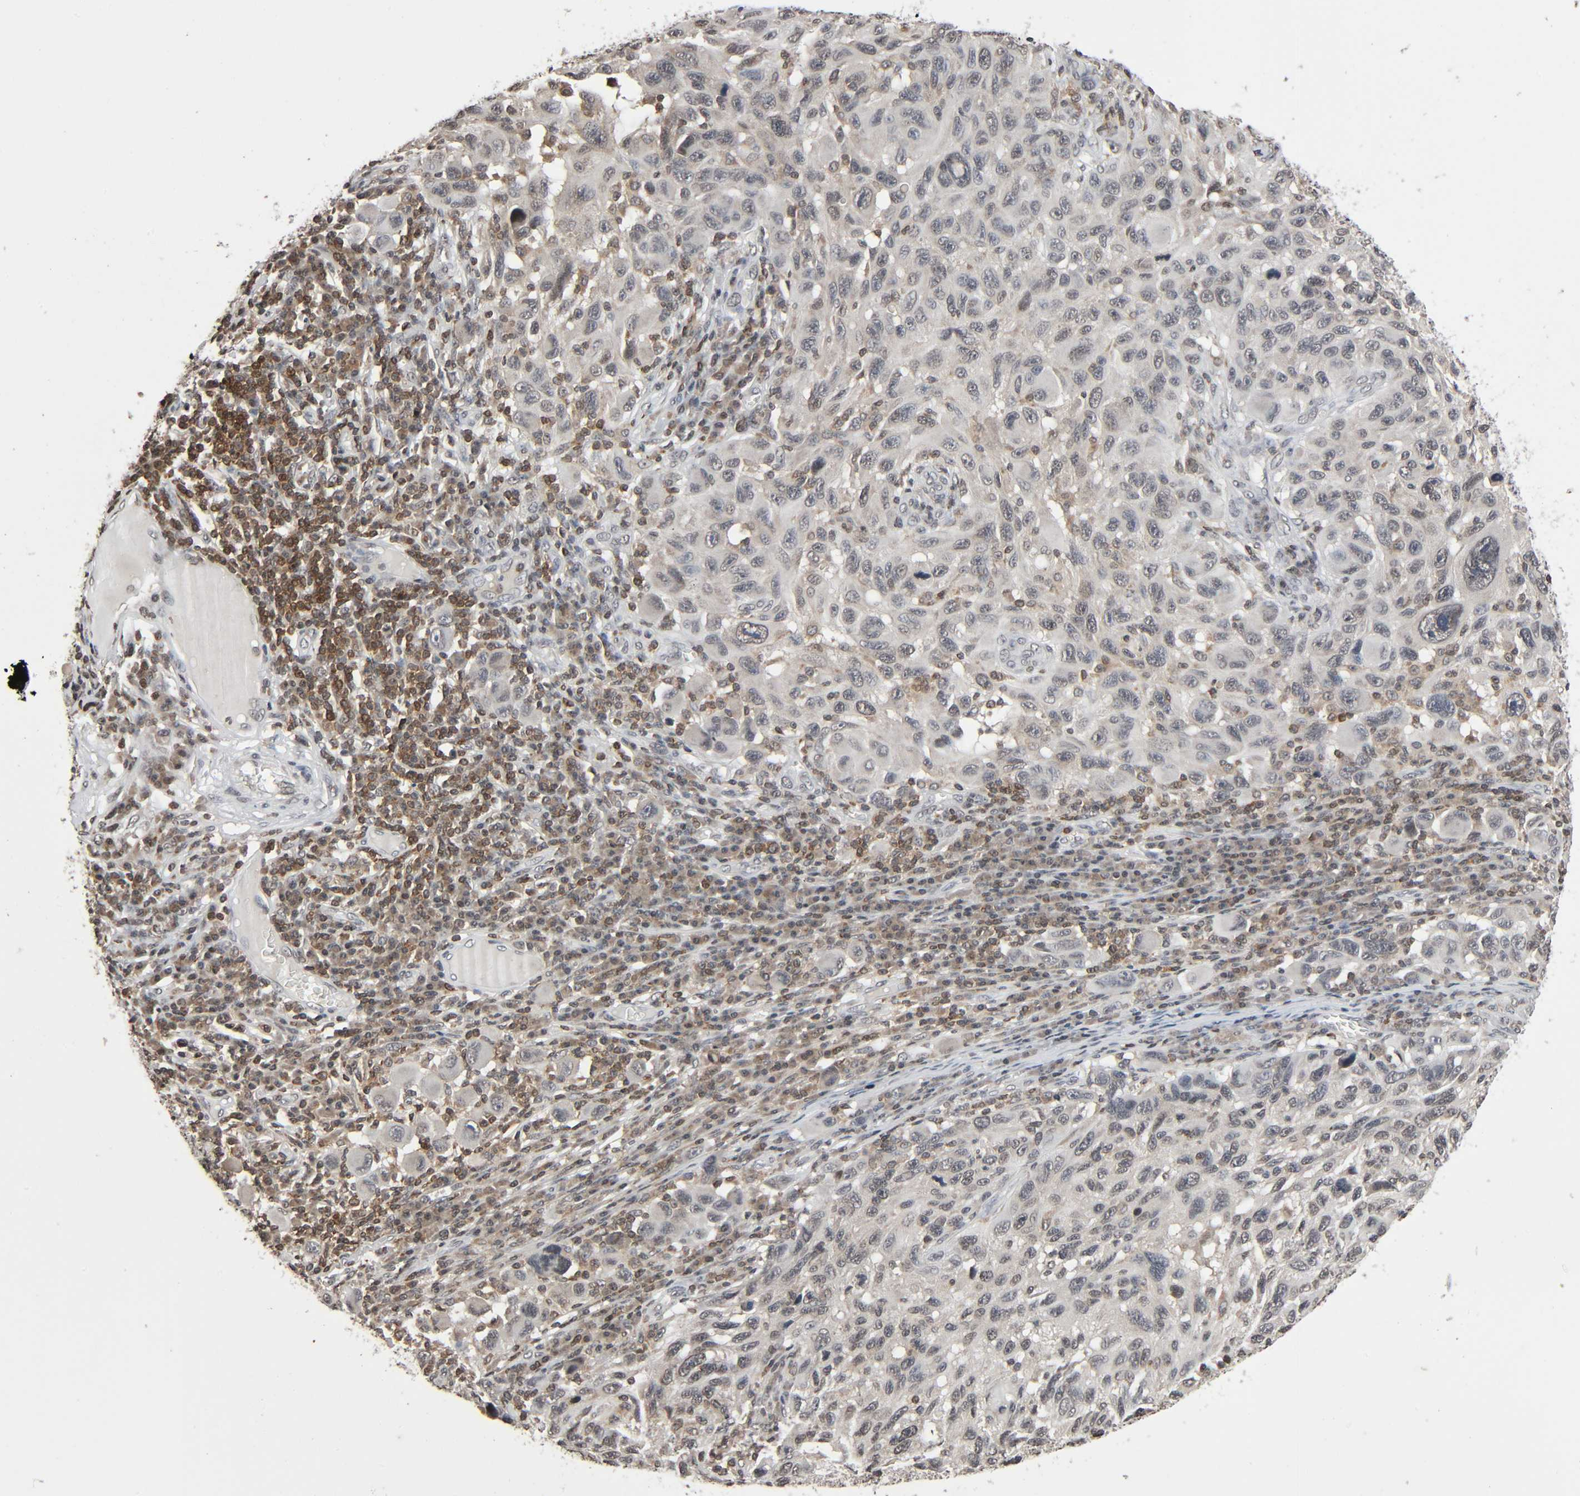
{"staining": {"intensity": "weak", "quantity": "25%-75%", "location": "cytoplasmic/membranous"}, "tissue": "melanoma", "cell_type": "Tumor cells", "image_type": "cancer", "snomed": [{"axis": "morphology", "description": "Malignant melanoma, NOS"}, {"axis": "topography", "description": "Skin"}], "caption": "This histopathology image reveals IHC staining of human melanoma, with low weak cytoplasmic/membranous expression in about 25%-75% of tumor cells.", "gene": "STK4", "patient": {"sex": "male", "age": 53}}